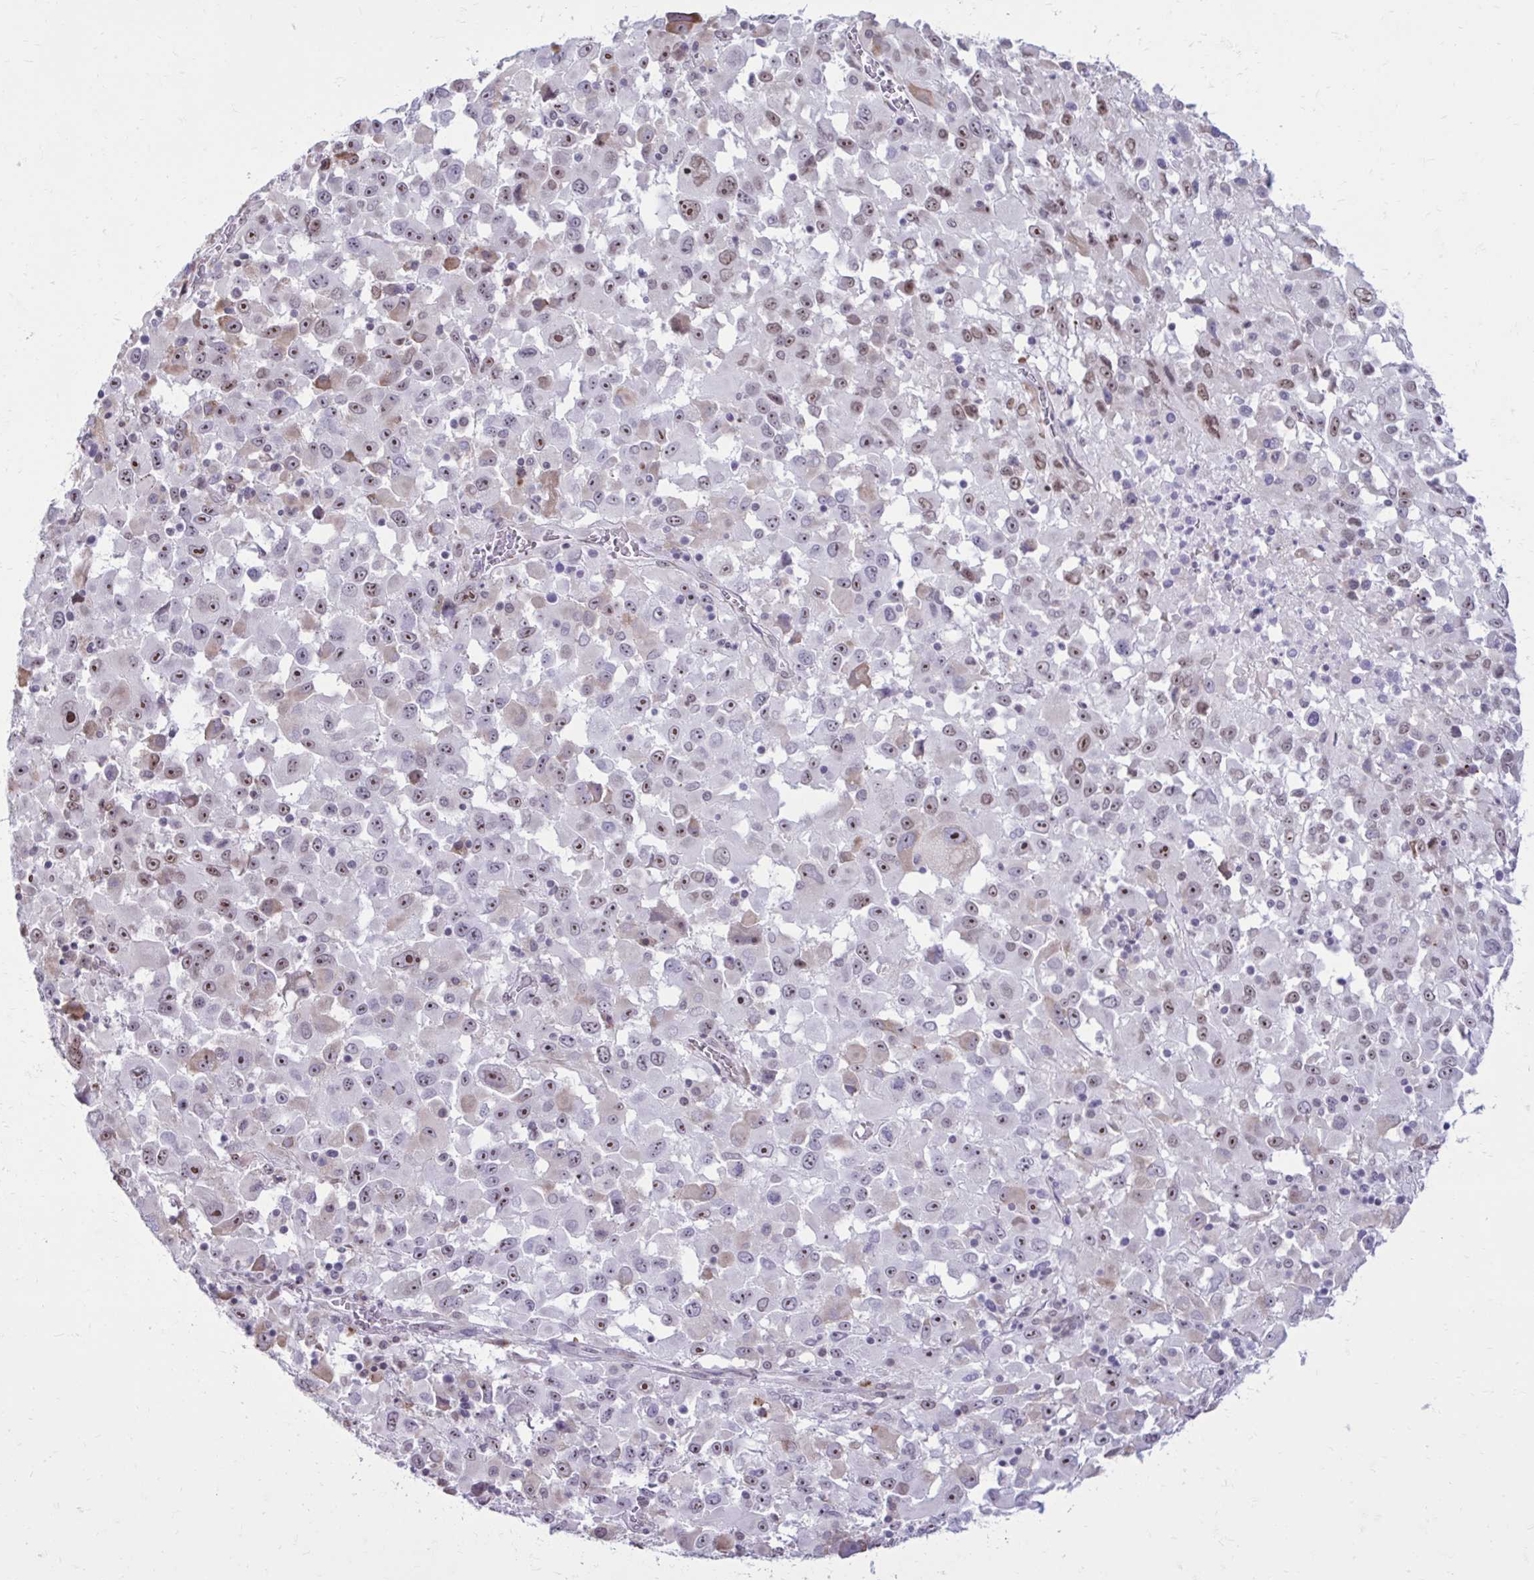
{"staining": {"intensity": "moderate", "quantity": ">75%", "location": "nuclear"}, "tissue": "melanoma", "cell_type": "Tumor cells", "image_type": "cancer", "snomed": [{"axis": "morphology", "description": "Malignant melanoma, Metastatic site"}, {"axis": "topography", "description": "Soft tissue"}], "caption": "Tumor cells demonstrate medium levels of moderate nuclear positivity in about >75% of cells in malignant melanoma (metastatic site).", "gene": "PROSER1", "patient": {"sex": "male", "age": 50}}